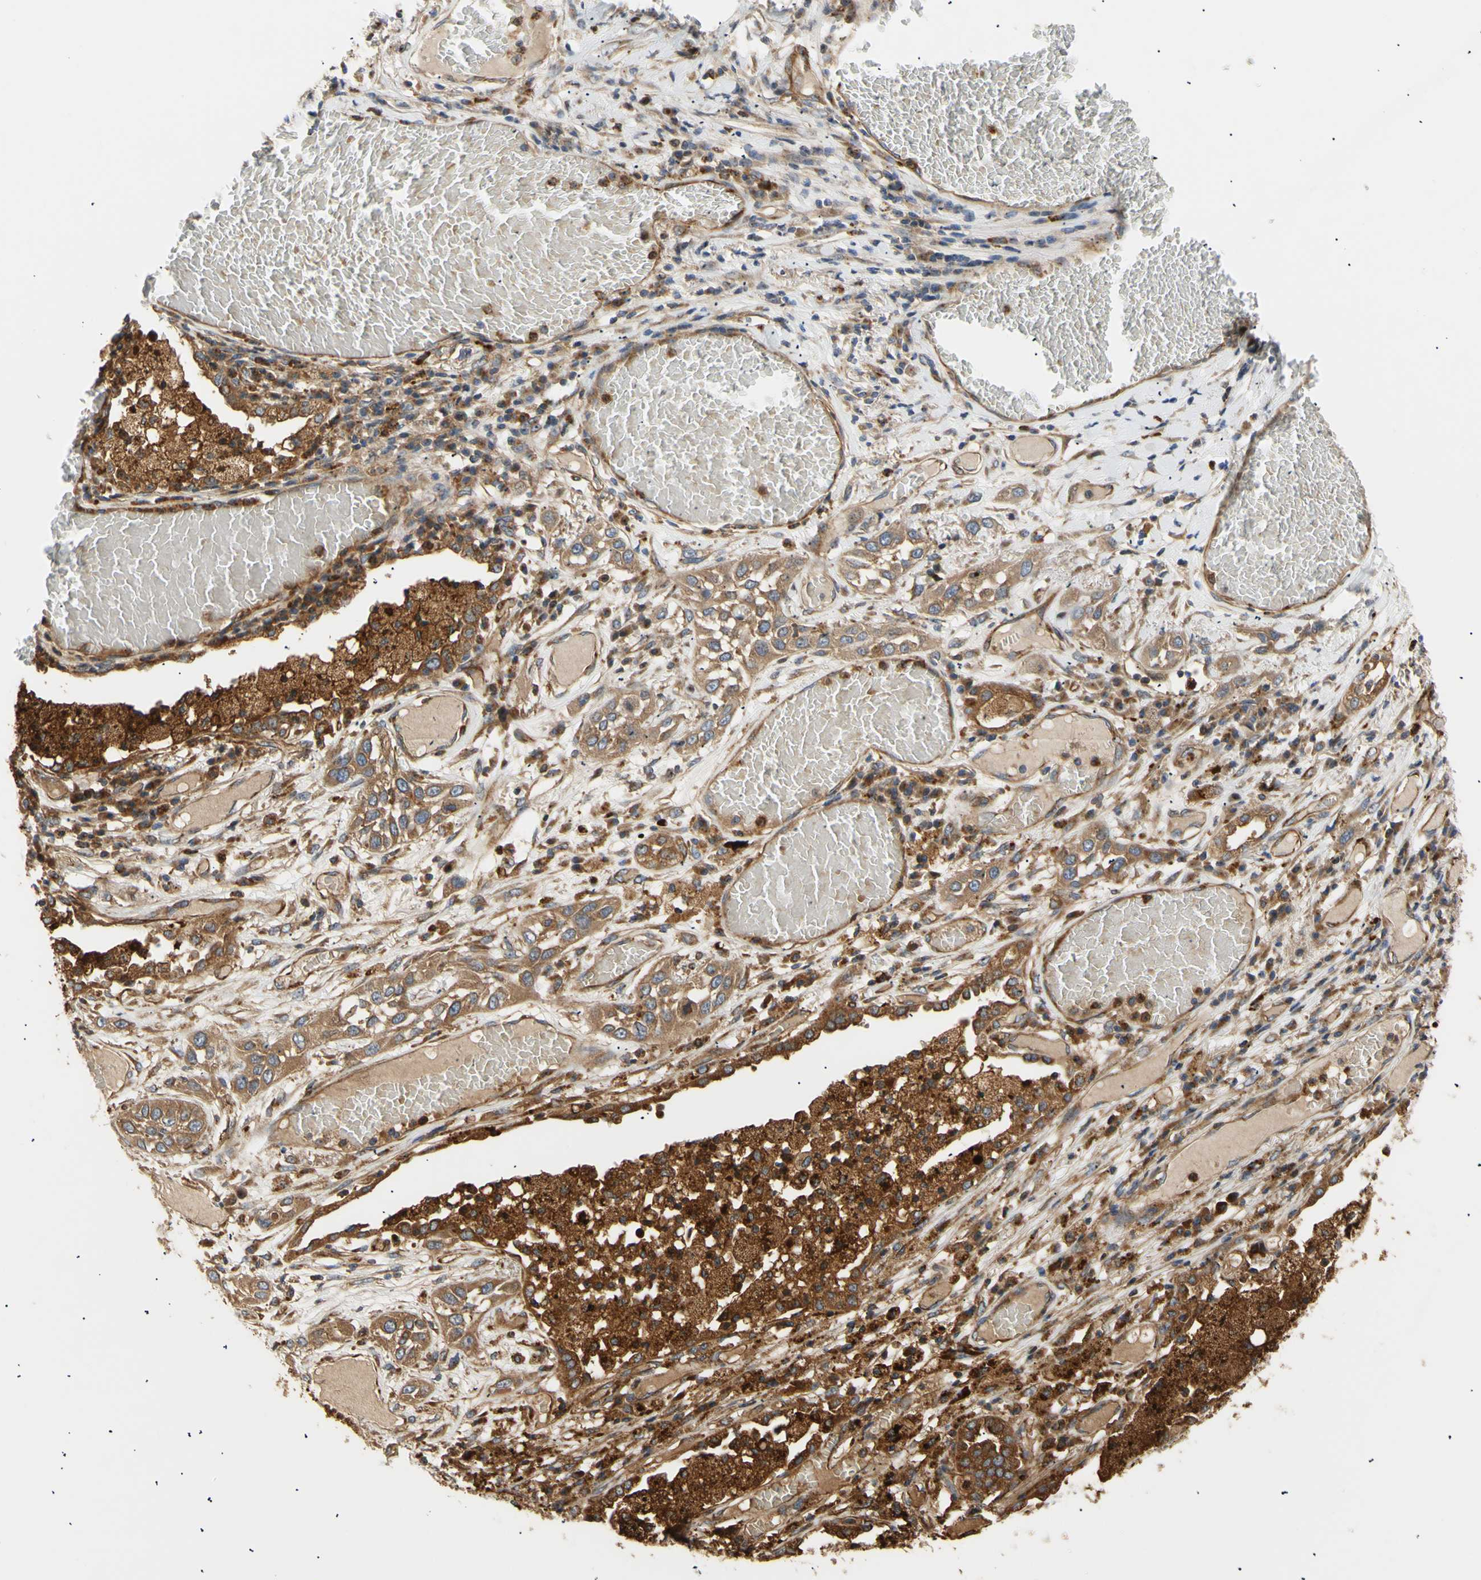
{"staining": {"intensity": "strong", "quantity": ">75%", "location": "cytoplasmic/membranous"}, "tissue": "lung cancer", "cell_type": "Tumor cells", "image_type": "cancer", "snomed": [{"axis": "morphology", "description": "Squamous cell carcinoma, NOS"}, {"axis": "topography", "description": "Lung"}], "caption": "Protein expression analysis of human lung squamous cell carcinoma reveals strong cytoplasmic/membranous staining in approximately >75% of tumor cells.", "gene": "TUBG2", "patient": {"sex": "male", "age": 71}}